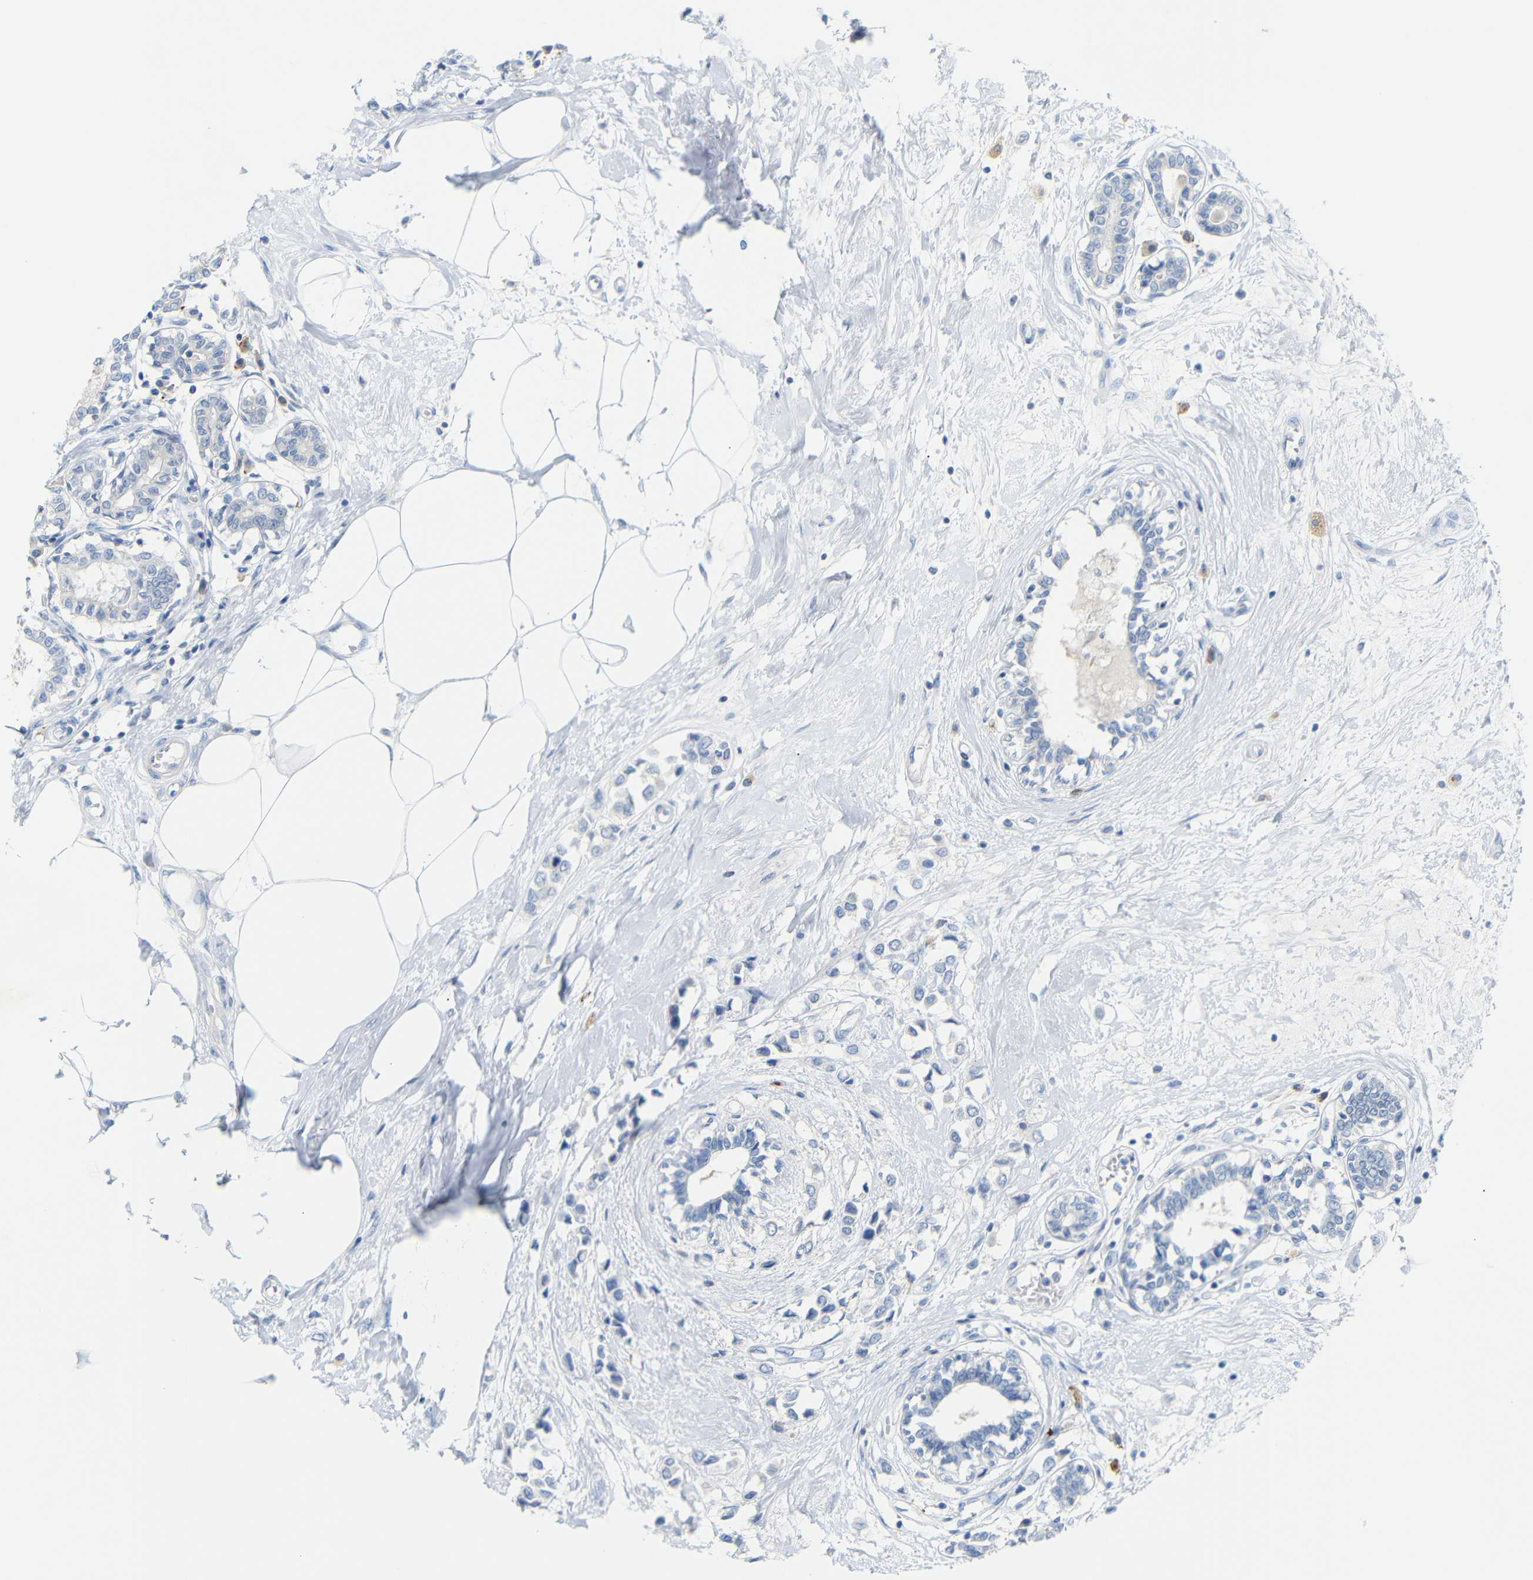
{"staining": {"intensity": "negative", "quantity": "none", "location": "none"}, "tissue": "breast cancer", "cell_type": "Tumor cells", "image_type": "cancer", "snomed": [{"axis": "morphology", "description": "Lobular carcinoma"}, {"axis": "topography", "description": "Breast"}], "caption": "Tumor cells show no significant staining in breast cancer.", "gene": "FCRL1", "patient": {"sex": "female", "age": 51}}